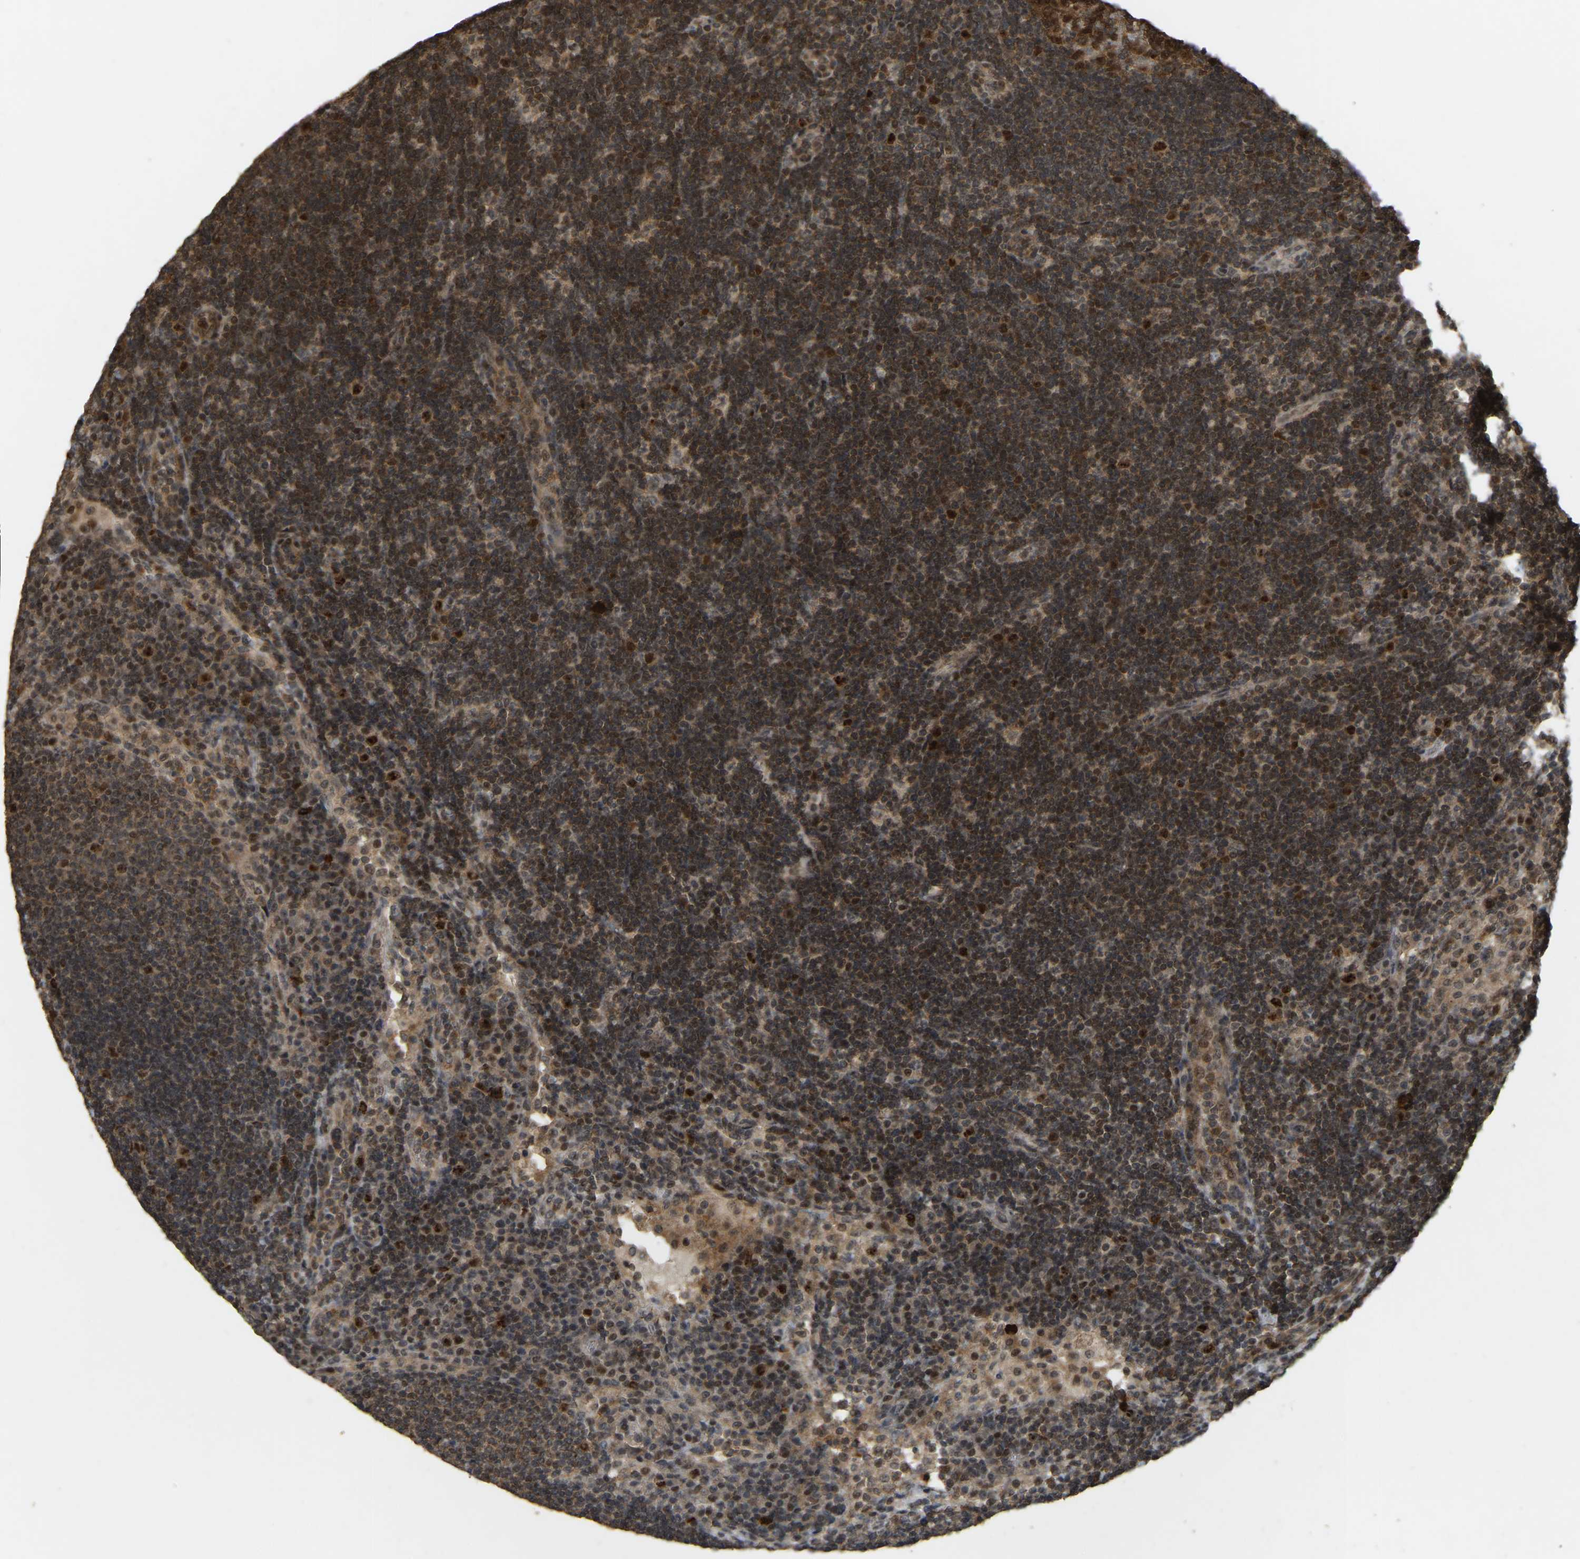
{"staining": {"intensity": "strong", "quantity": ">75%", "location": "cytoplasmic/membranous,nuclear"}, "tissue": "lymph node", "cell_type": "Germinal center cells", "image_type": "normal", "snomed": [{"axis": "morphology", "description": "Normal tissue, NOS"}, {"axis": "topography", "description": "Lymph node"}], "caption": "Protein expression by immunohistochemistry (IHC) demonstrates strong cytoplasmic/membranous,nuclear staining in approximately >75% of germinal center cells in unremarkable lymph node. (brown staining indicates protein expression, while blue staining denotes nuclei).", "gene": "BRF2", "patient": {"sex": "female", "age": 53}}